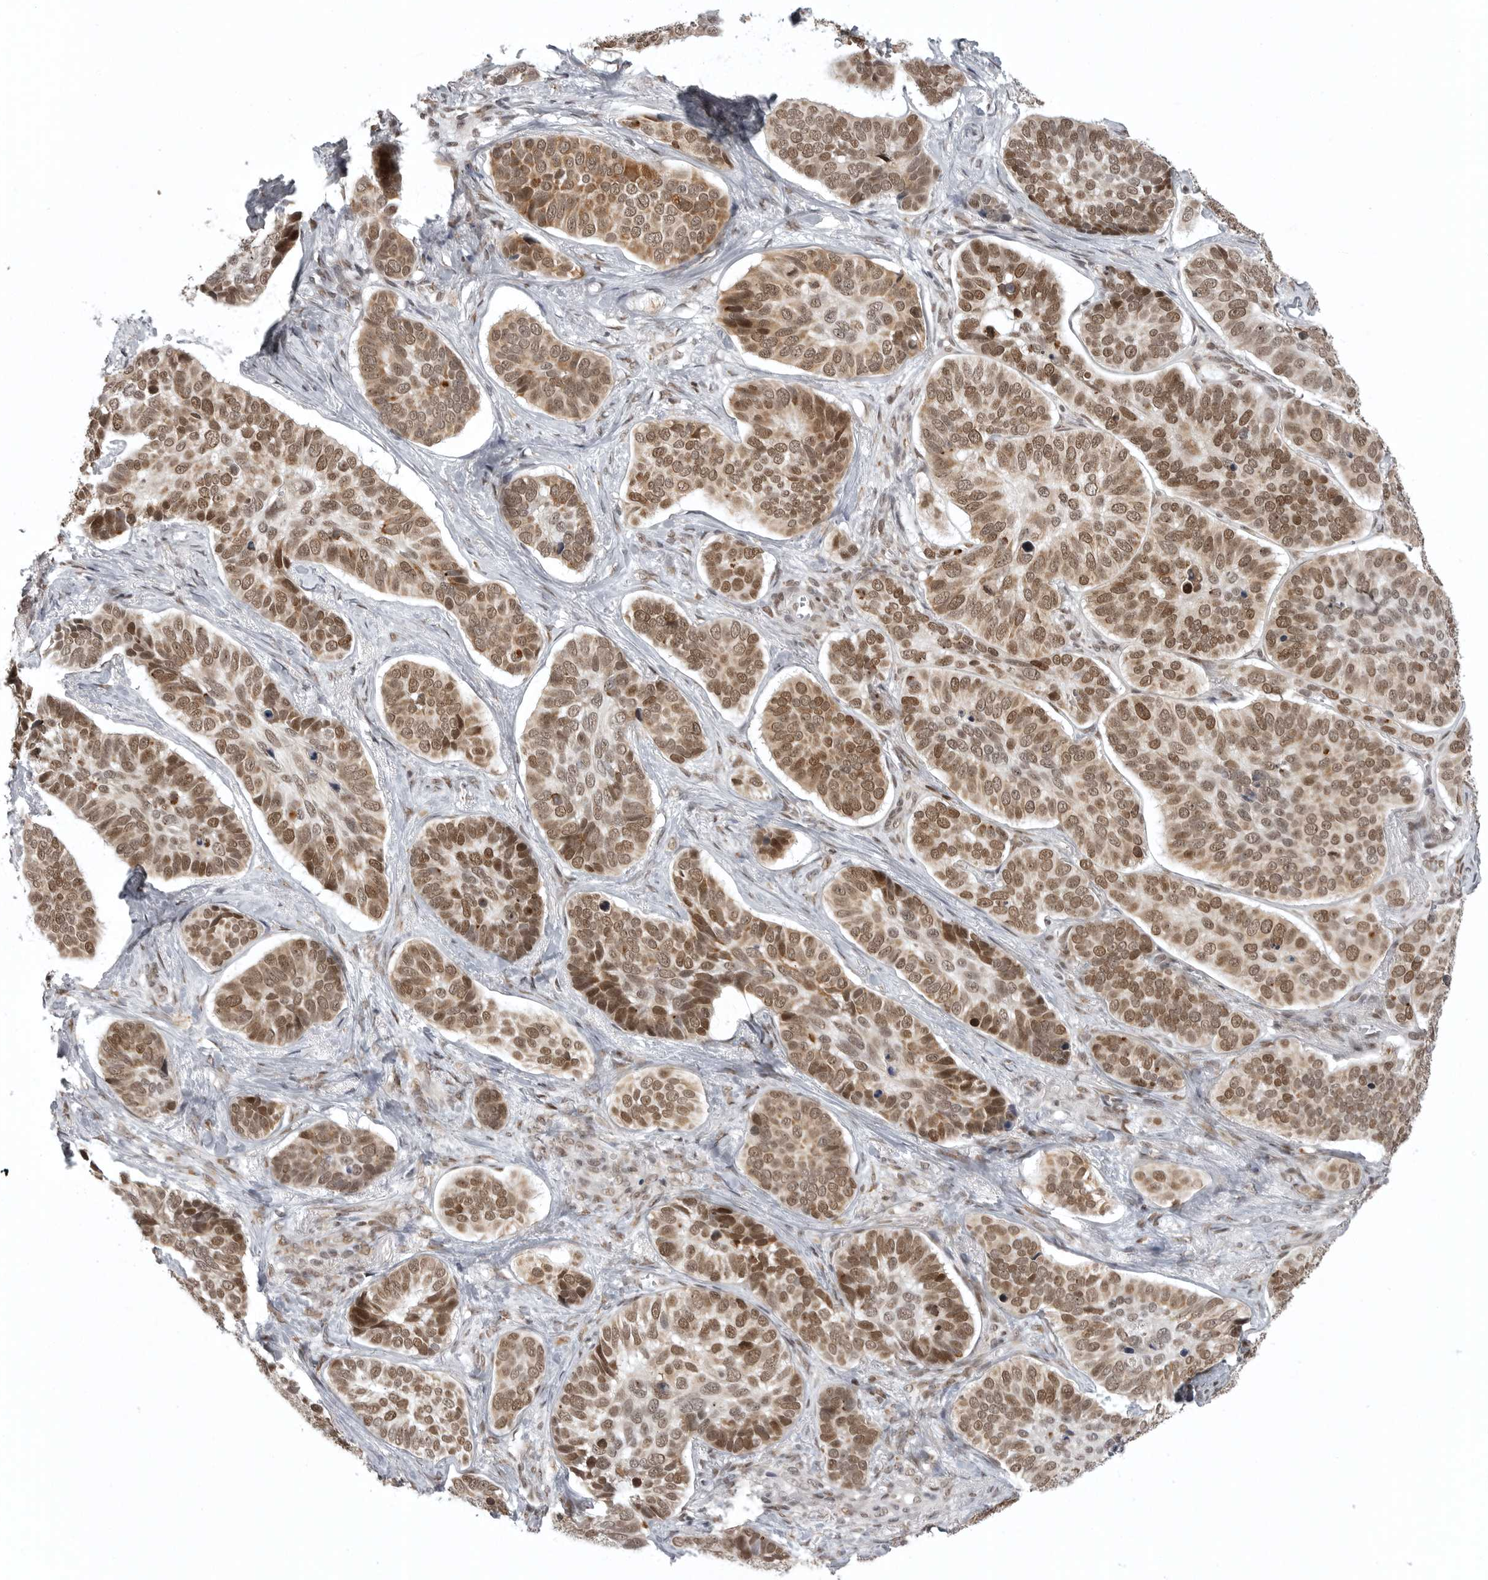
{"staining": {"intensity": "moderate", "quantity": ">75%", "location": "nuclear"}, "tissue": "skin cancer", "cell_type": "Tumor cells", "image_type": "cancer", "snomed": [{"axis": "morphology", "description": "Basal cell carcinoma"}, {"axis": "topography", "description": "Skin"}], "caption": "About >75% of tumor cells in human skin cancer display moderate nuclear protein staining as visualized by brown immunohistochemical staining.", "gene": "PRDM10", "patient": {"sex": "male", "age": 62}}